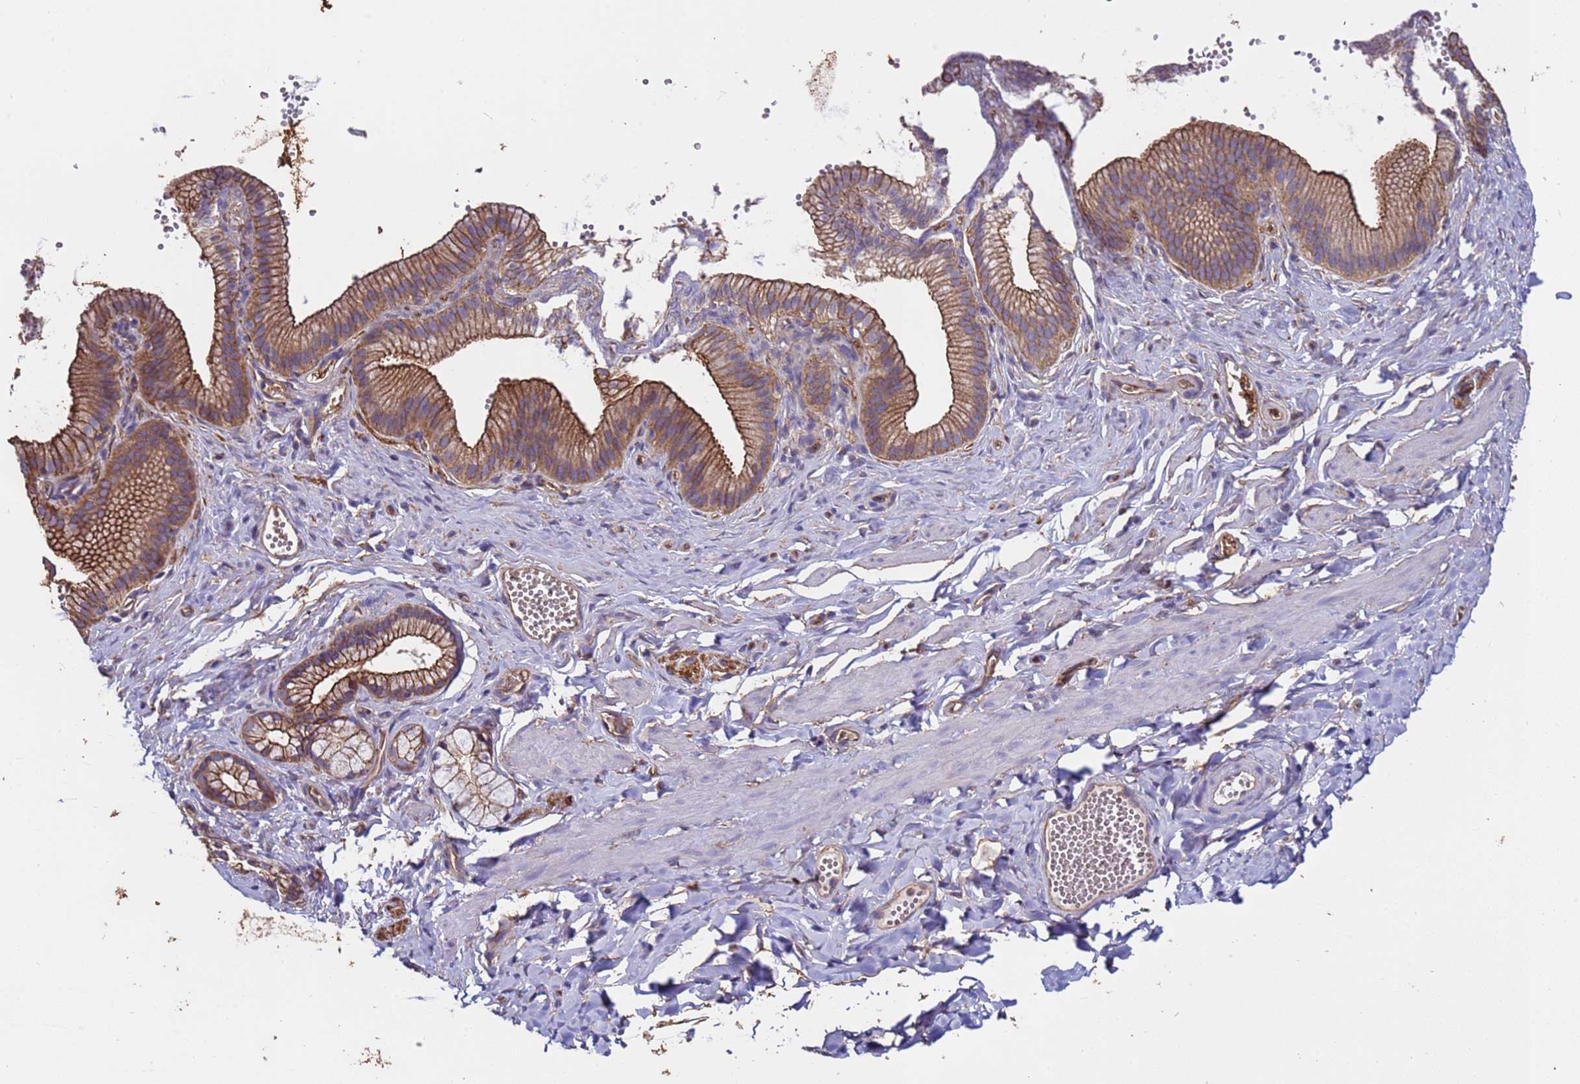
{"staining": {"intensity": "negative", "quantity": "none", "location": "none"}, "tissue": "adipose tissue", "cell_type": "Adipocytes", "image_type": "normal", "snomed": [{"axis": "morphology", "description": "Normal tissue, NOS"}, {"axis": "topography", "description": "Gallbladder"}, {"axis": "topography", "description": "Peripheral nerve tissue"}], "caption": "High magnification brightfield microscopy of unremarkable adipose tissue stained with DAB (3,3'-diaminobenzidine) (brown) and counterstained with hematoxylin (blue): adipocytes show no significant staining. (DAB IHC, high magnification).", "gene": "ZNF248", "patient": {"sex": "male", "age": 38}}